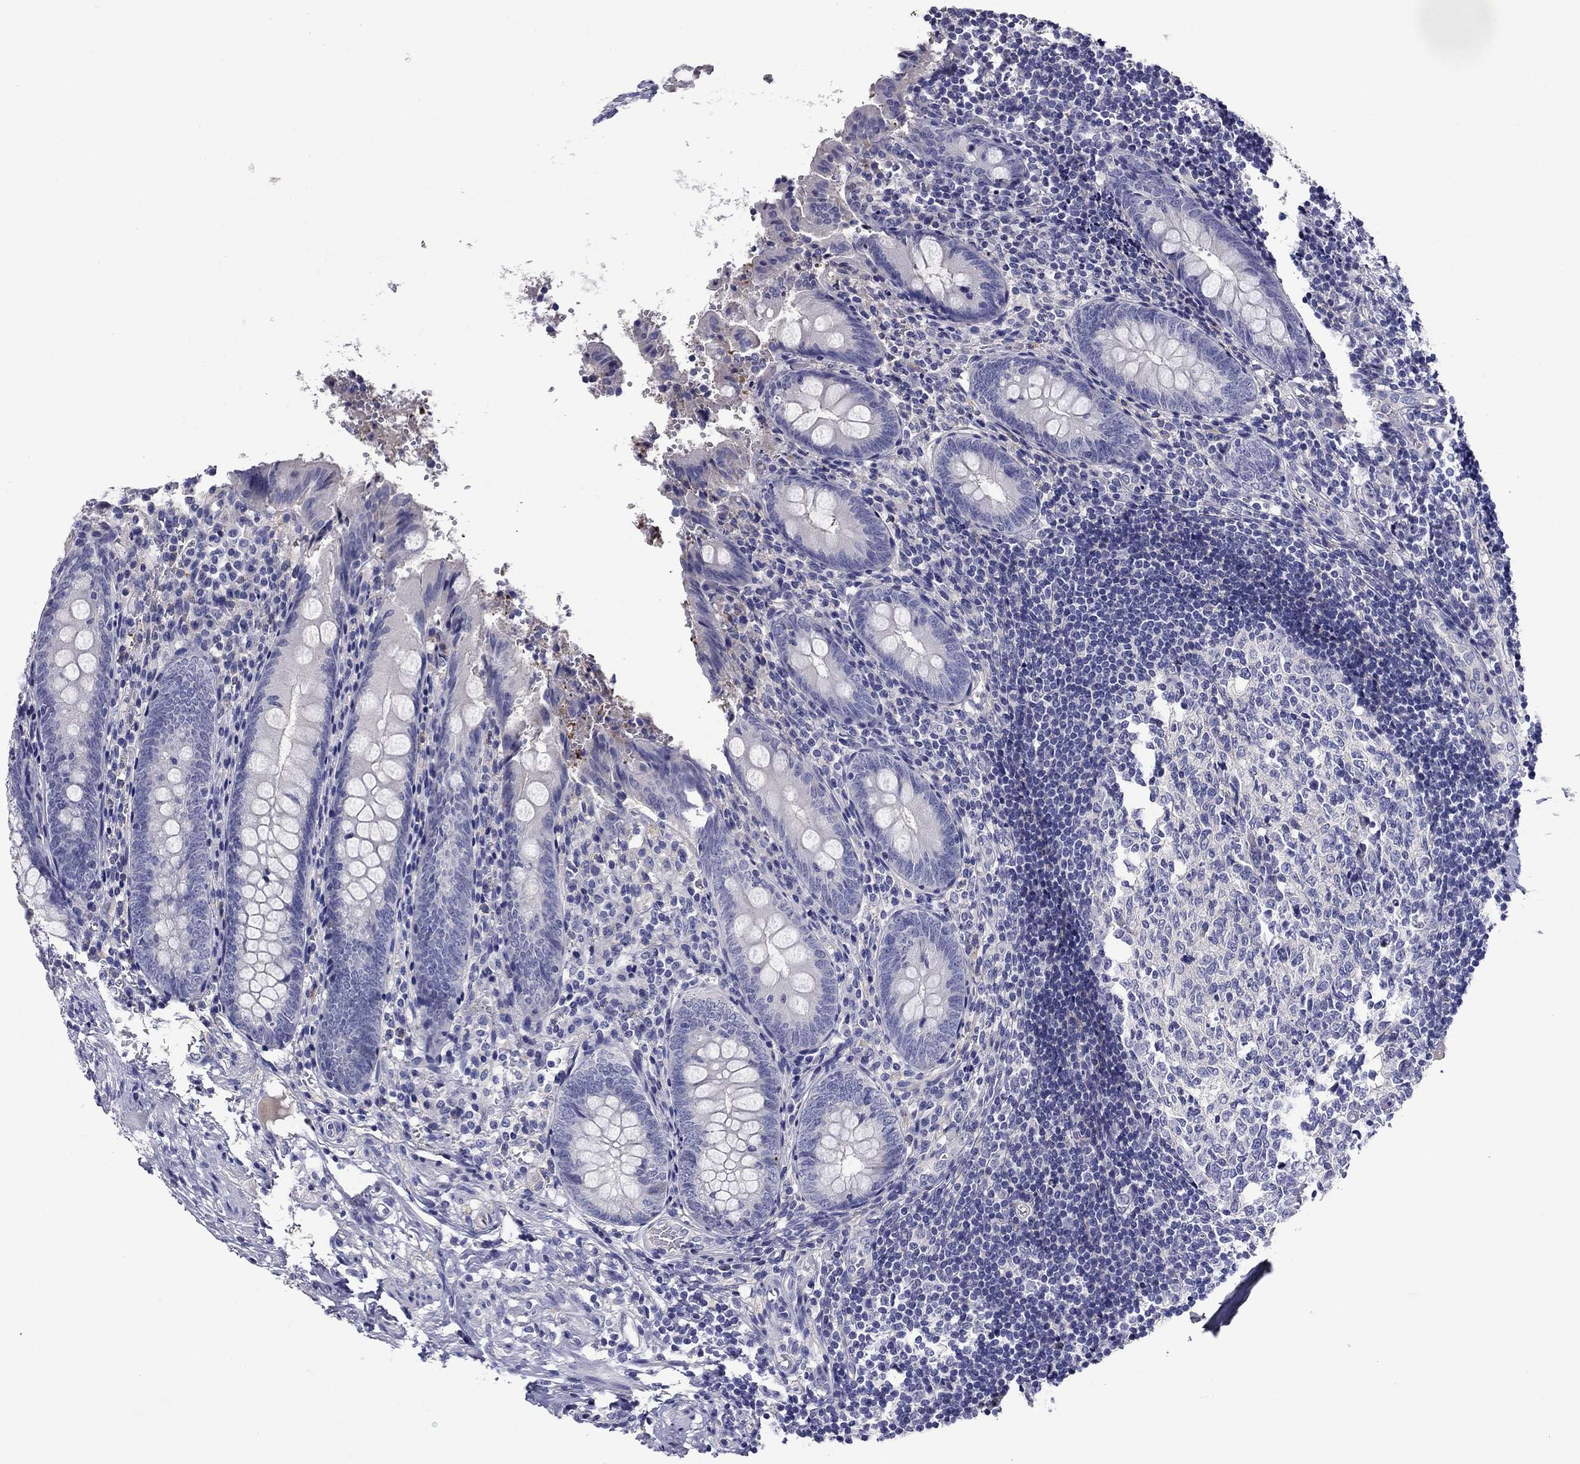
{"staining": {"intensity": "negative", "quantity": "none", "location": "none"}, "tissue": "appendix", "cell_type": "Glandular cells", "image_type": "normal", "snomed": [{"axis": "morphology", "description": "Normal tissue, NOS"}, {"axis": "topography", "description": "Appendix"}], "caption": "An image of appendix stained for a protein shows no brown staining in glandular cells. (DAB IHC with hematoxylin counter stain).", "gene": "CNDP1", "patient": {"sex": "female", "age": 23}}